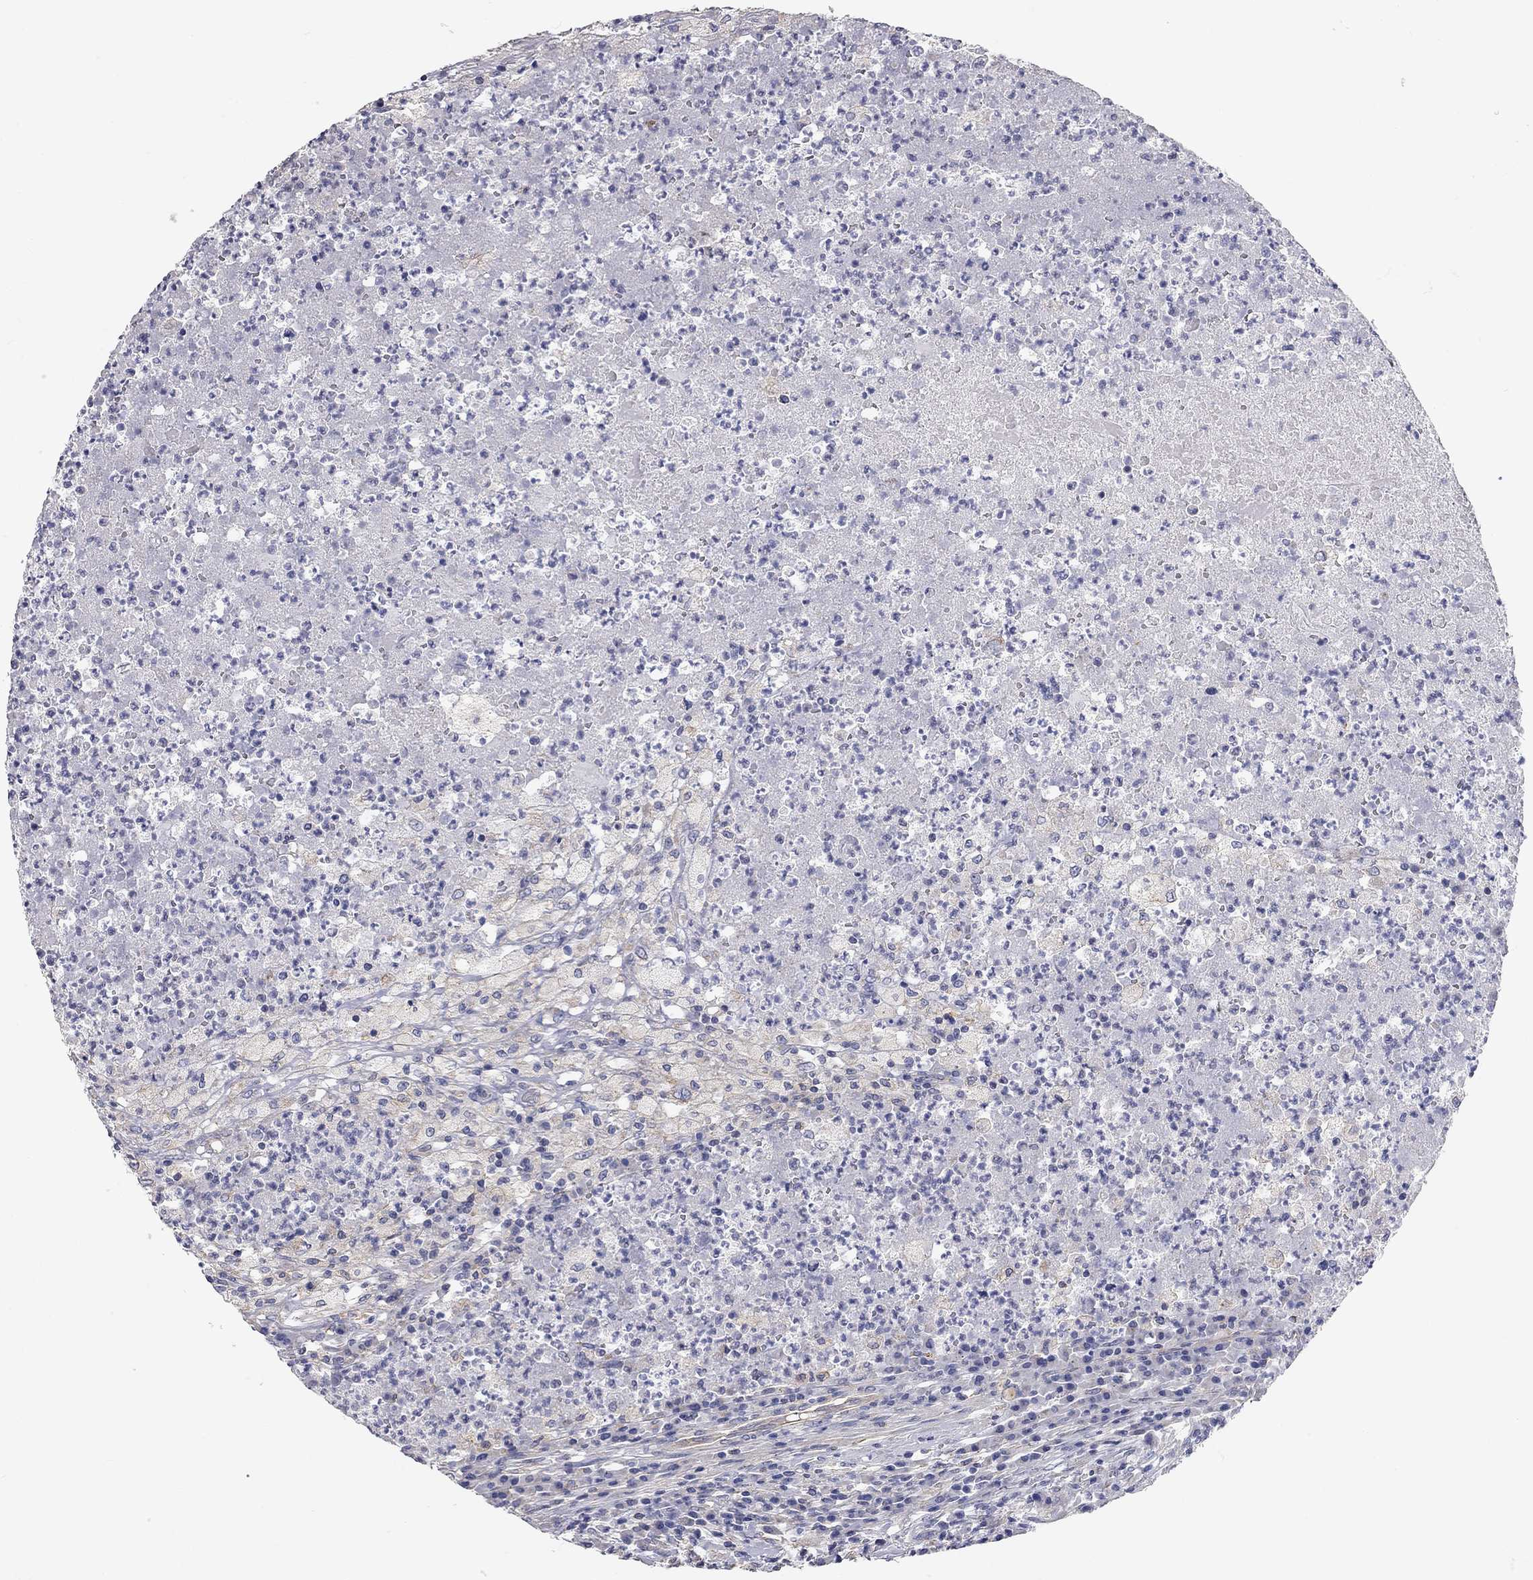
{"staining": {"intensity": "weak", "quantity": "<25%", "location": "cytoplasmic/membranous"}, "tissue": "testis cancer", "cell_type": "Tumor cells", "image_type": "cancer", "snomed": [{"axis": "morphology", "description": "Necrosis, NOS"}, {"axis": "morphology", "description": "Carcinoma, Embryonal, NOS"}, {"axis": "topography", "description": "Testis"}], "caption": "Embryonal carcinoma (testis) stained for a protein using immunohistochemistry (IHC) exhibits no expression tumor cells.", "gene": "C10orf90", "patient": {"sex": "male", "age": 19}}